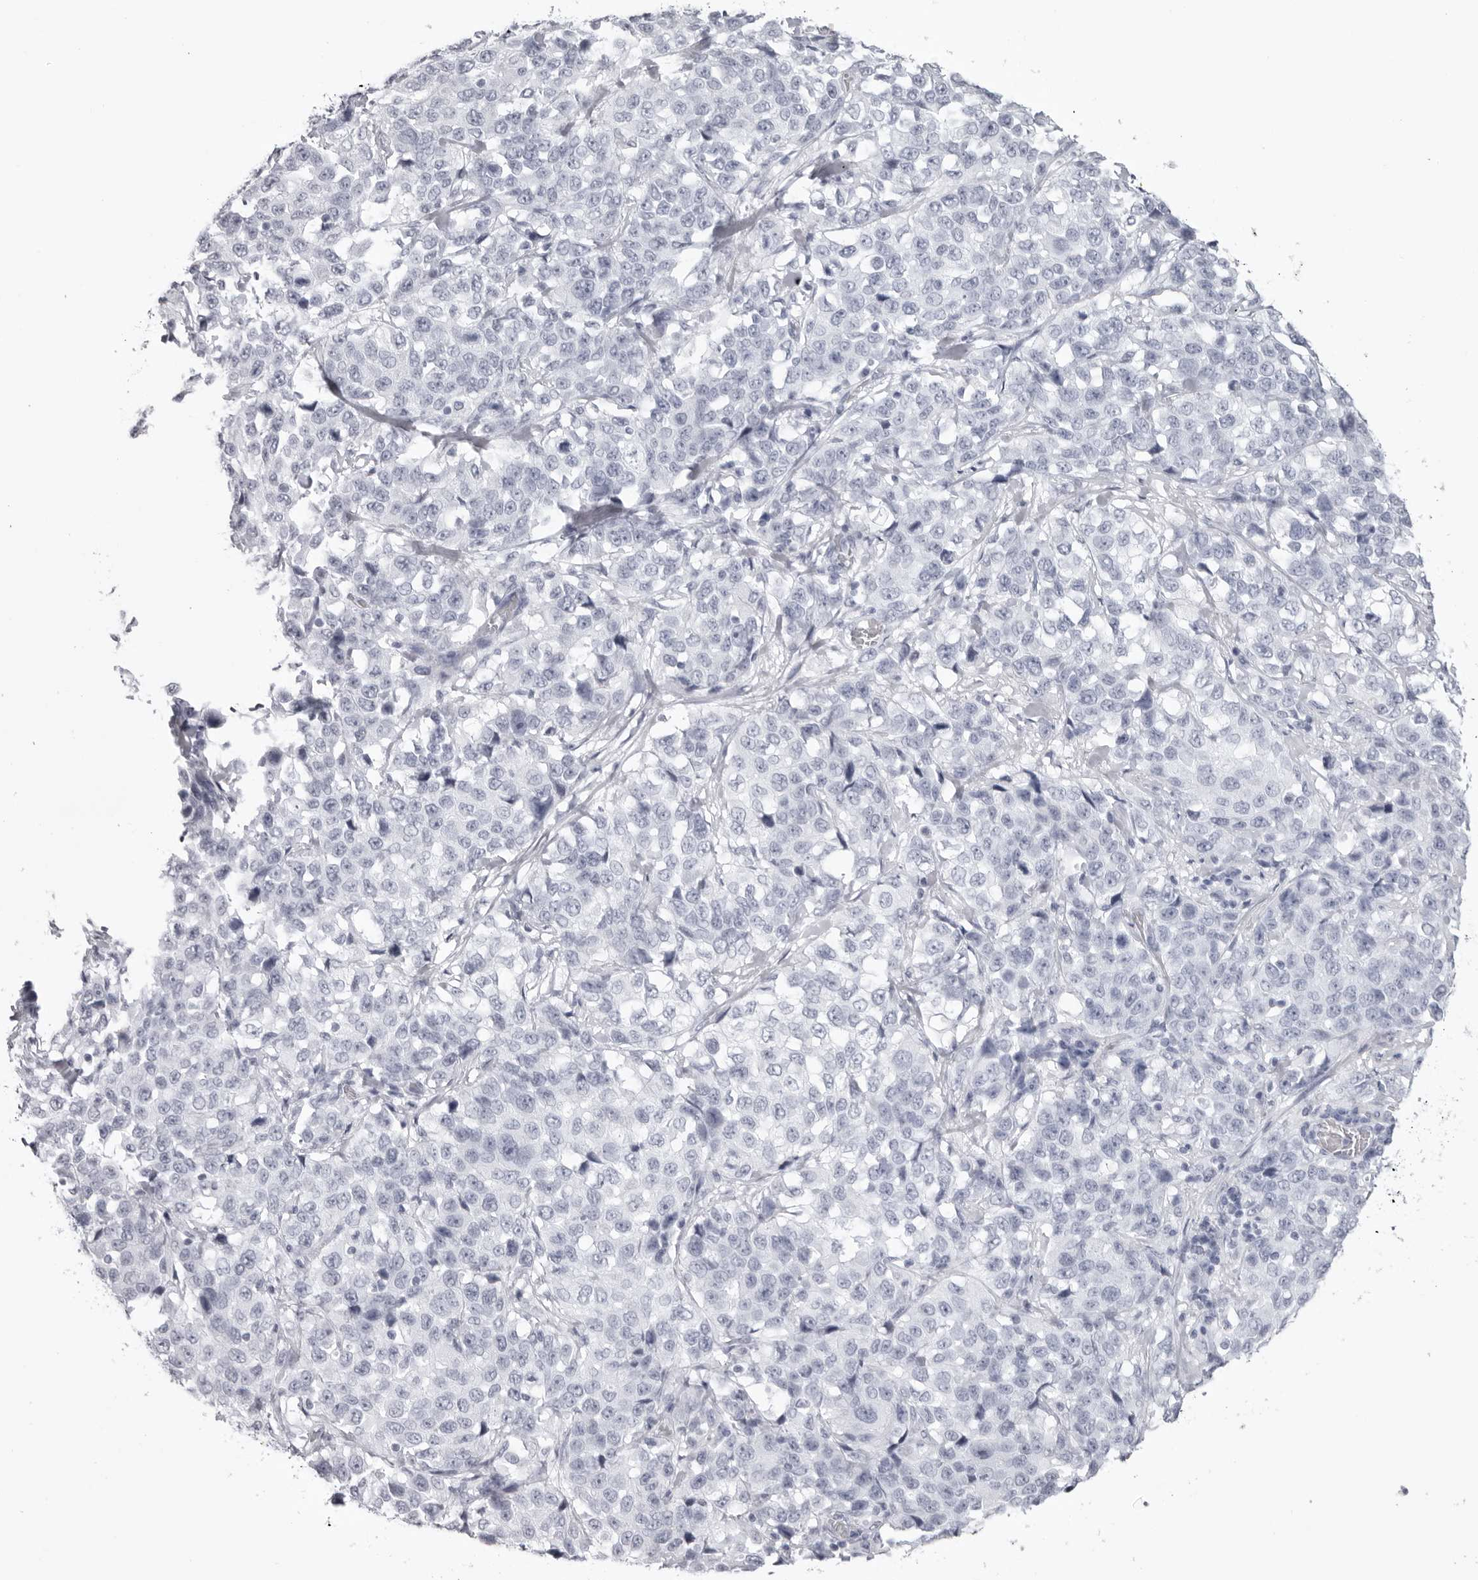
{"staining": {"intensity": "negative", "quantity": "none", "location": "none"}, "tissue": "stomach cancer", "cell_type": "Tumor cells", "image_type": "cancer", "snomed": [{"axis": "morphology", "description": "Normal tissue, NOS"}, {"axis": "morphology", "description": "Adenocarcinoma, NOS"}, {"axis": "topography", "description": "Stomach"}], "caption": "High magnification brightfield microscopy of stomach adenocarcinoma stained with DAB (brown) and counterstained with hematoxylin (blue): tumor cells show no significant expression.", "gene": "KLK9", "patient": {"sex": "male", "age": 48}}